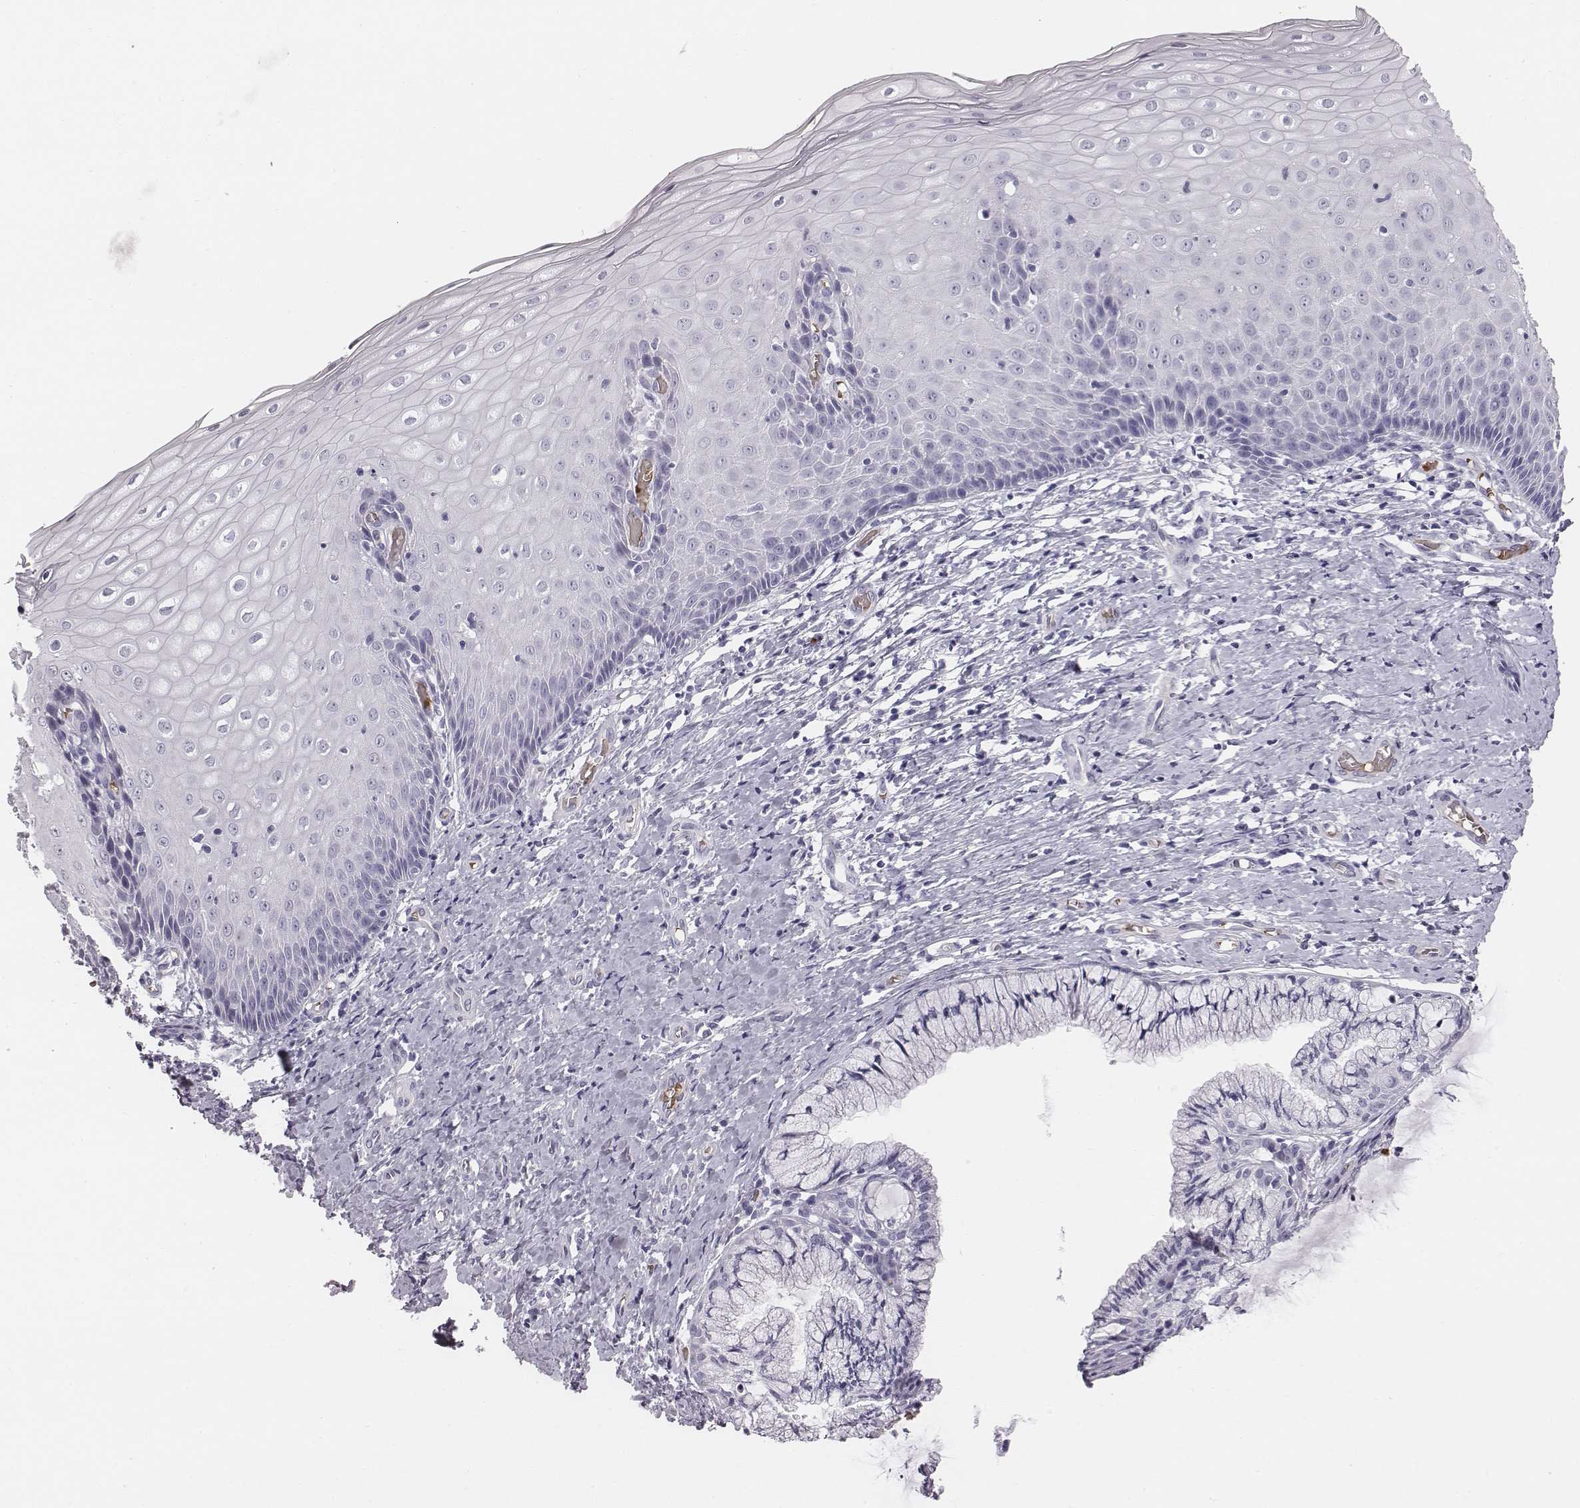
{"staining": {"intensity": "negative", "quantity": "none", "location": "none"}, "tissue": "cervix", "cell_type": "Glandular cells", "image_type": "normal", "snomed": [{"axis": "morphology", "description": "Normal tissue, NOS"}, {"axis": "topography", "description": "Cervix"}], "caption": "Photomicrograph shows no protein expression in glandular cells of normal cervix.", "gene": "HBZ", "patient": {"sex": "female", "age": 37}}